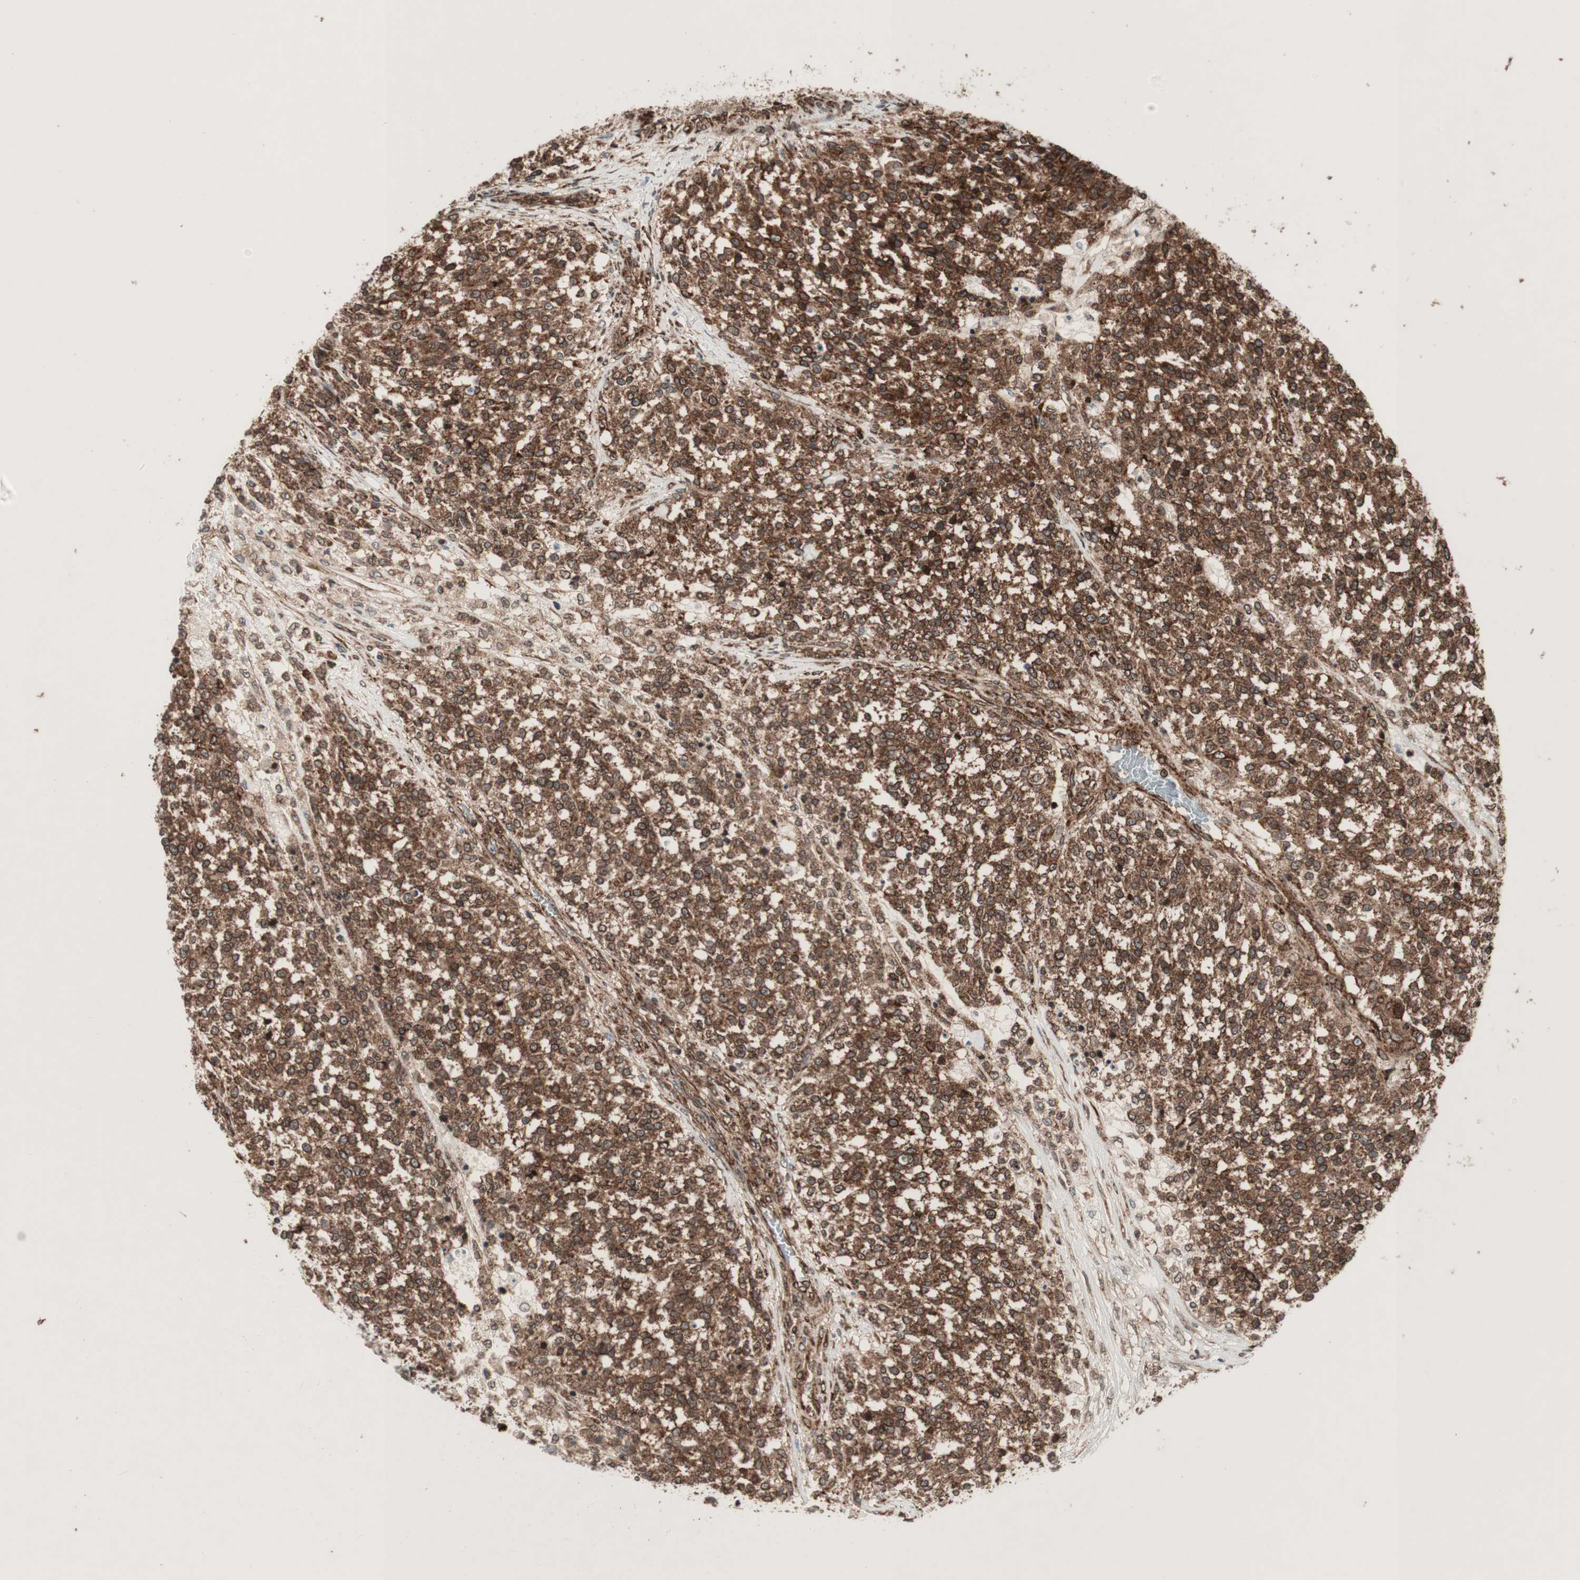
{"staining": {"intensity": "strong", "quantity": ">75%", "location": "cytoplasmic/membranous,nuclear"}, "tissue": "testis cancer", "cell_type": "Tumor cells", "image_type": "cancer", "snomed": [{"axis": "morphology", "description": "Seminoma, NOS"}, {"axis": "topography", "description": "Testis"}], "caption": "Seminoma (testis) was stained to show a protein in brown. There is high levels of strong cytoplasmic/membranous and nuclear staining in about >75% of tumor cells.", "gene": "NUP62", "patient": {"sex": "male", "age": 59}}